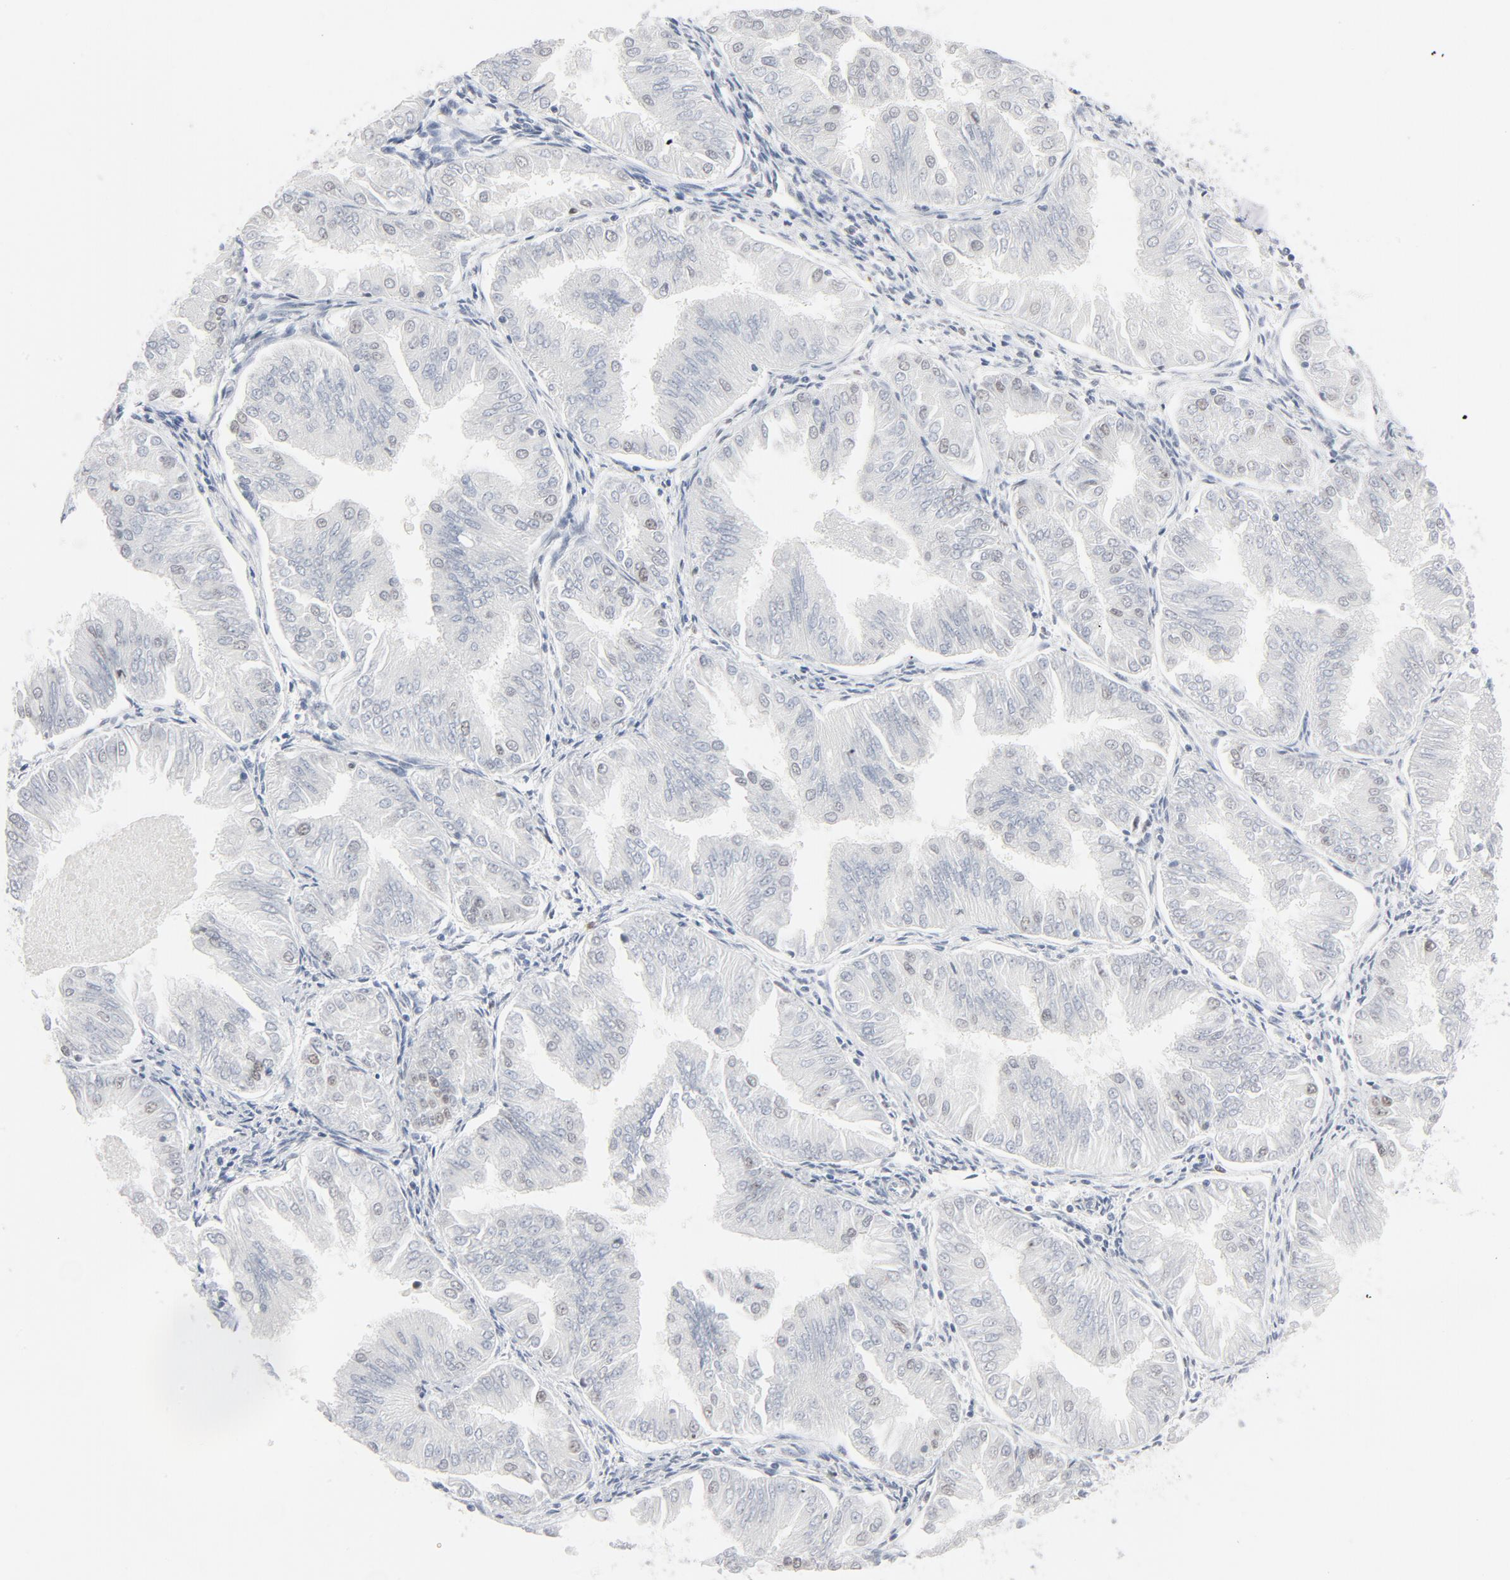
{"staining": {"intensity": "weak", "quantity": "<25%", "location": "nuclear"}, "tissue": "endometrial cancer", "cell_type": "Tumor cells", "image_type": "cancer", "snomed": [{"axis": "morphology", "description": "Adenocarcinoma, NOS"}, {"axis": "topography", "description": "Endometrium"}], "caption": "The image displays no significant expression in tumor cells of adenocarcinoma (endometrial).", "gene": "POLD1", "patient": {"sex": "female", "age": 53}}